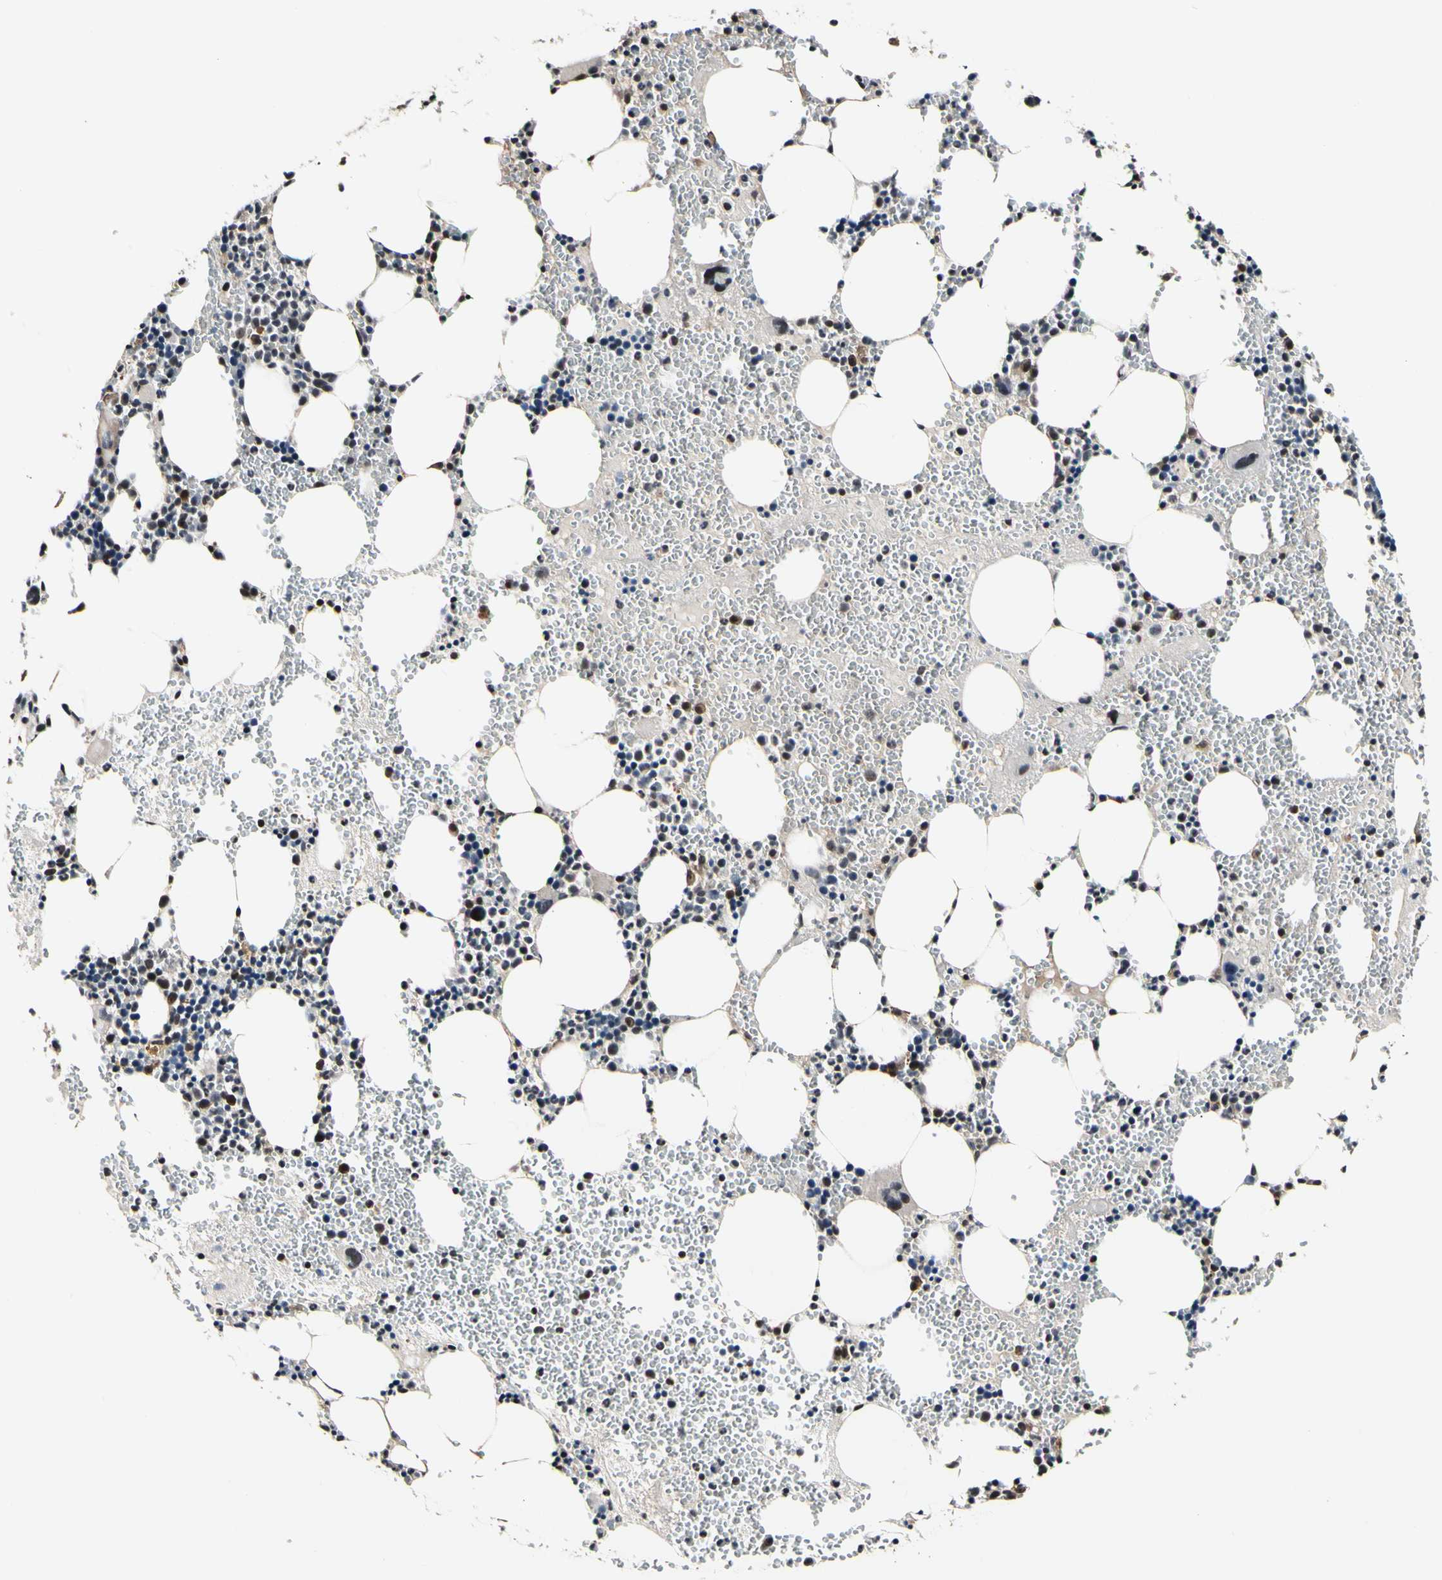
{"staining": {"intensity": "moderate", "quantity": "<25%", "location": "cytoplasmic/membranous,nuclear"}, "tissue": "bone marrow", "cell_type": "Hematopoietic cells", "image_type": "normal", "snomed": [{"axis": "morphology", "description": "Normal tissue, NOS"}, {"axis": "morphology", "description": "Inflammation, NOS"}, {"axis": "topography", "description": "Bone marrow"}], "caption": "Approximately <25% of hematopoietic cells in normal bone marrow exhibit moderate cytoplasmic/membranous,nuclear protein positivity as visualized by brown immunohistochemical staining.", "gene": "PSMD10", "patient": {"sex": "female", "age": 76}}